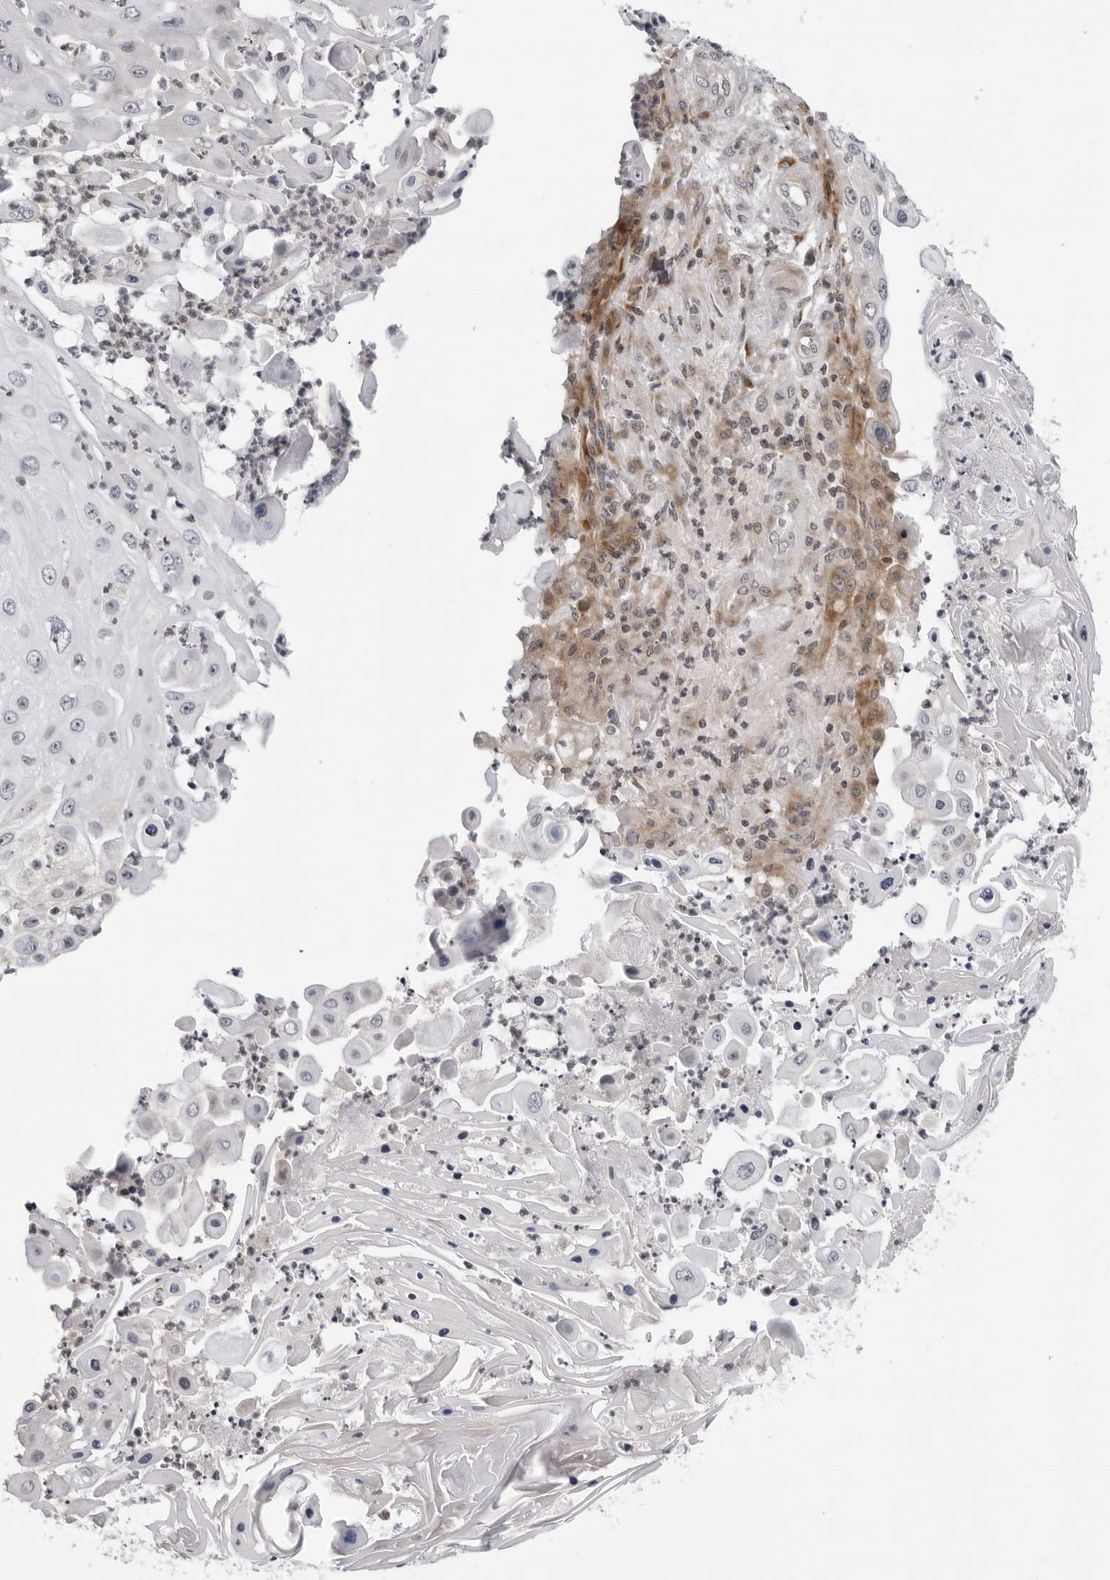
{"staining": {"intensity": "negative", "quantity": "none", "location": "none"}, "tissue": "skin cancer", "cell_type": "Tumor cells", "image_type": "cancer", "snomed": [{"axis": "morphology", "description": "Squamous cell carcinoma, NOS"}, {"axis": "topography", "description": "Skin"}], "caption": "Tumor cells show no significant staining in skin cancer (squamous cell carcinoma). (Brightfield microscopy of DAB IHC at high magnification).", "gene": "ADAMTS5", "patient": {"sex": "female", "age": 44}}